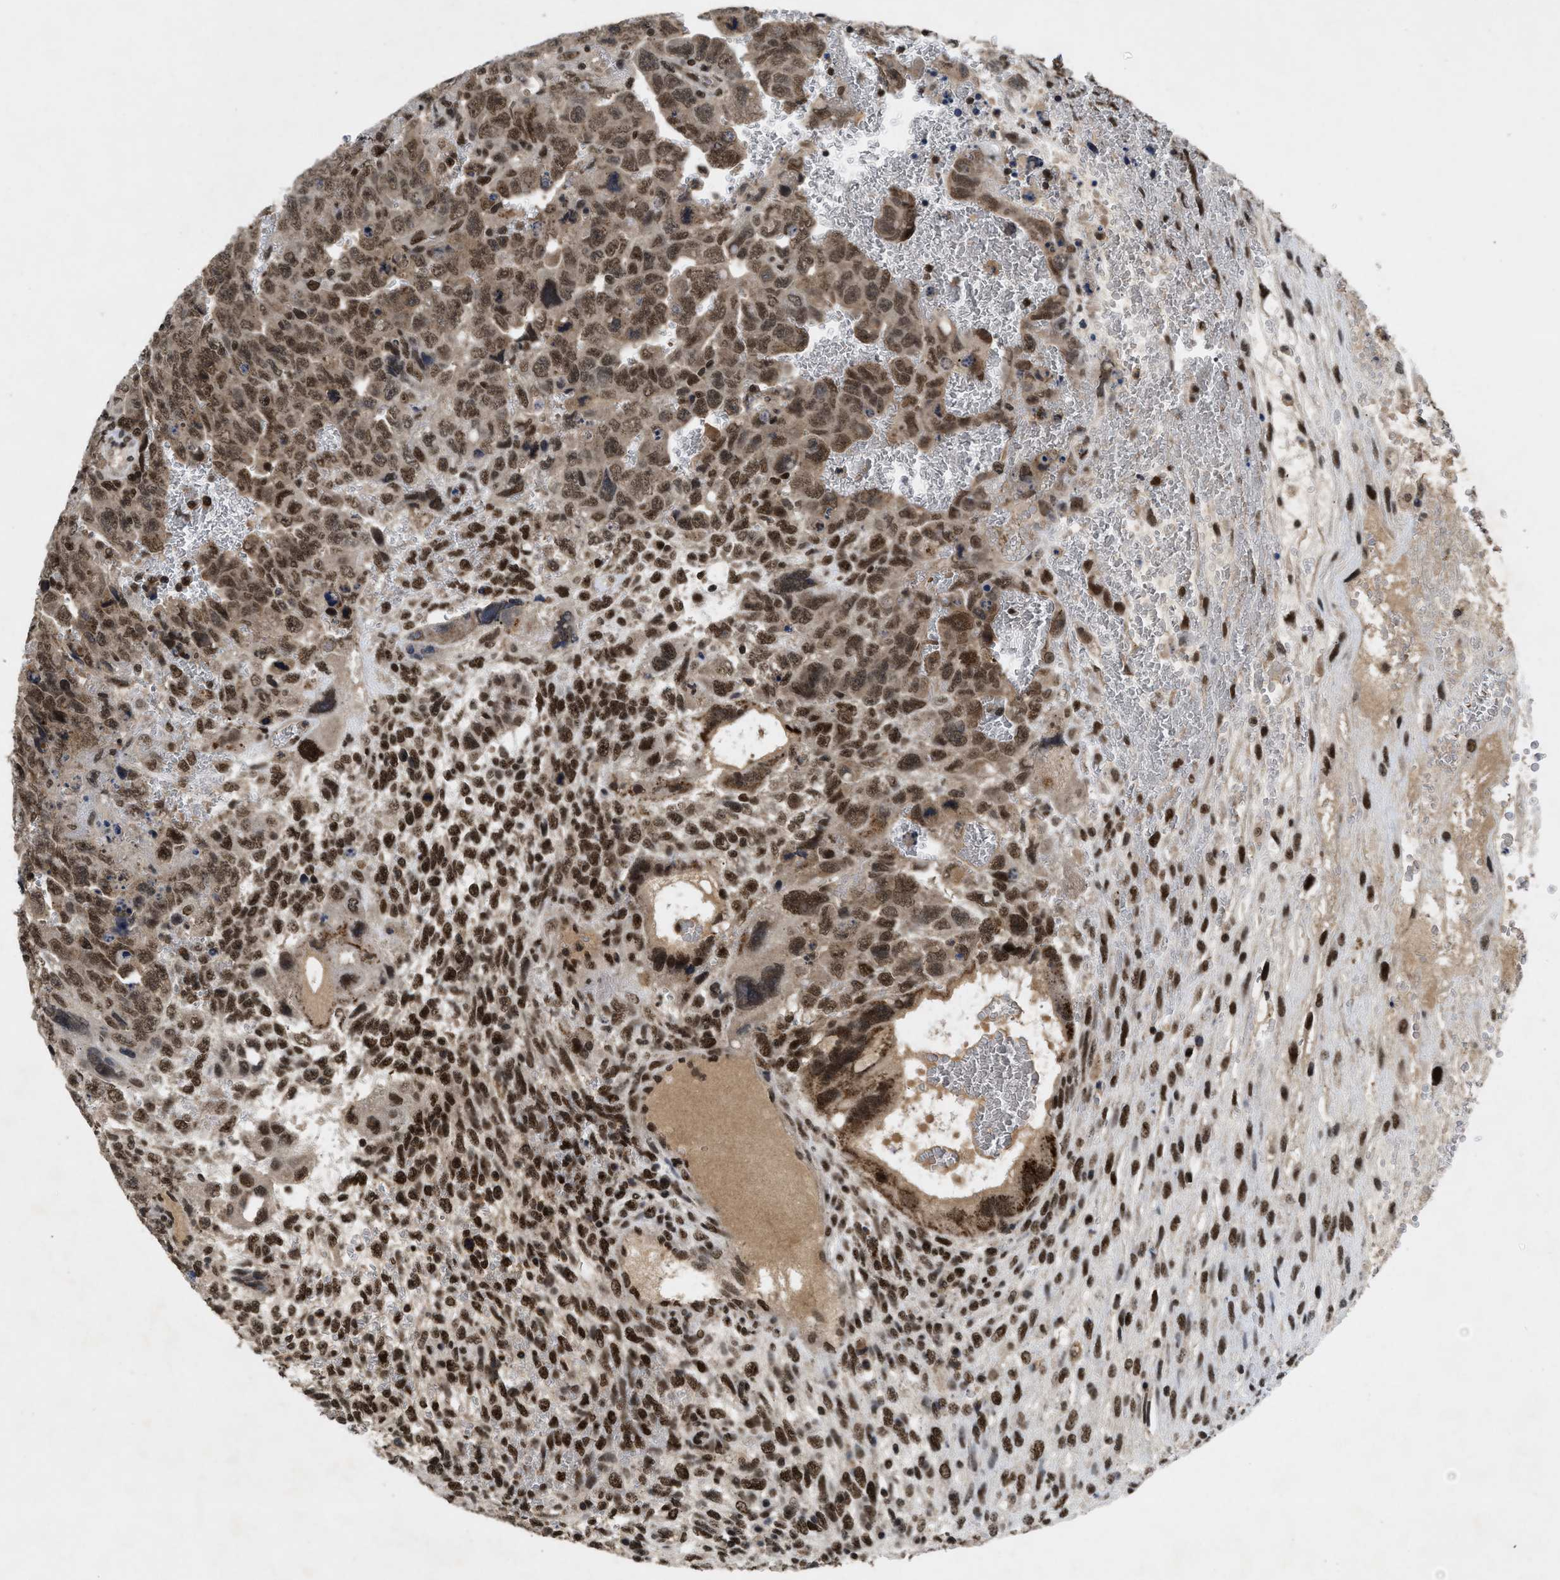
{"staining": {"intensity": "moderate", "quantity": ">75%", "location": "nuclear"}, "tissue": "testis cancer", "cell_type": "Tumor cells", "image_type": "cancer", "snomed": [{"axis": "morphology", "description": "Carcinoma, Embryonal, NOS"}, {"axis": "topography", "description": "Testis"}], "caption": "Protein staining of testis embryonal carcinoma tissue displays moderate nuclear expression in approximately >75% of tumor cells.", "gene": "ZNF346", "patient": {"sex": "male", "age": 28}}